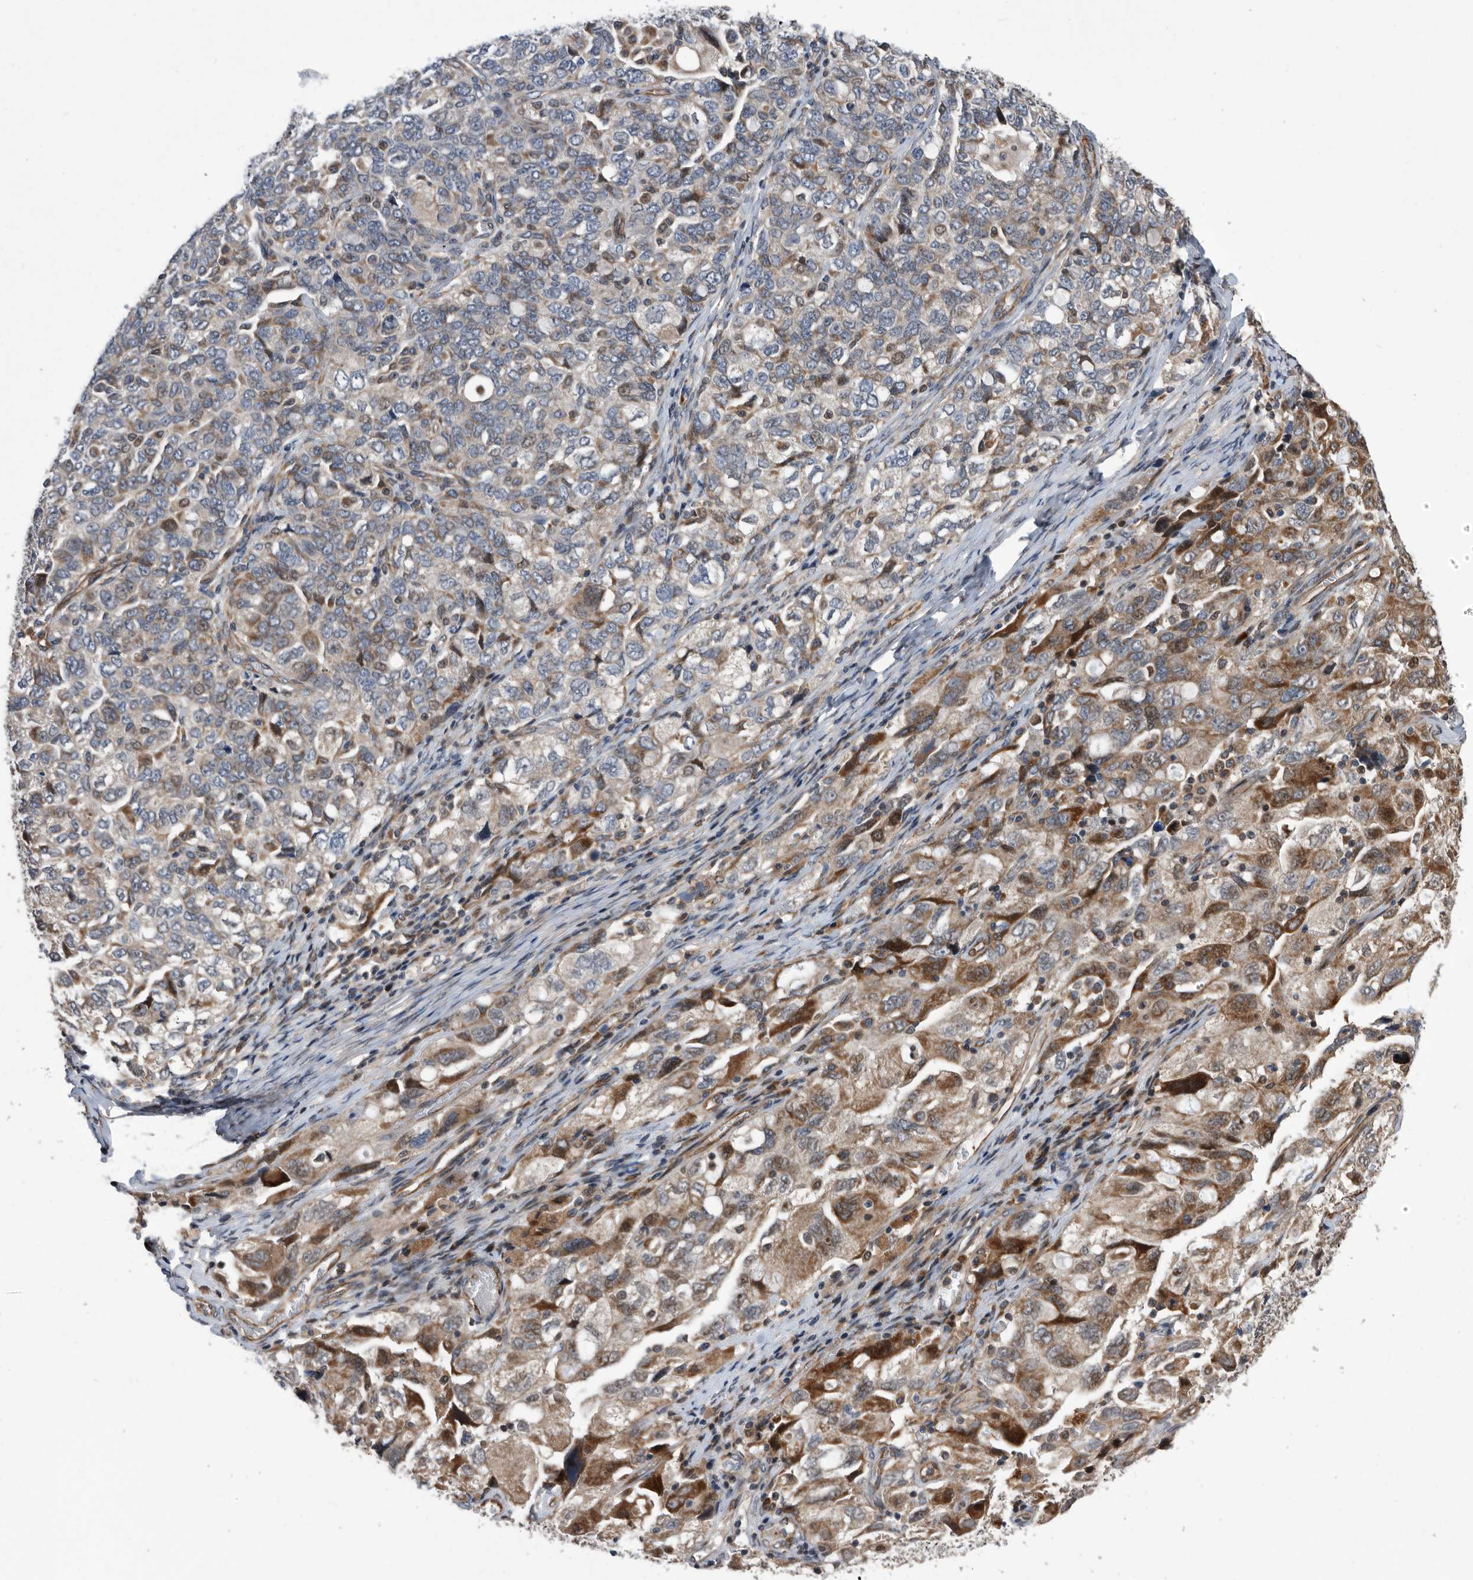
{"staining": {"intensity": "moderate", "quantity": "<25%", "location": "cytoplasmic/membranous"}, "tissue": "ovarian cancer", "cell_type": "Tumor cells", "image_type": "cancer", "snomed": [{"axis": "morphology", "description": "Carcinoma, NOS"}, {"axis": "morphology", "description": "Cystadenocarcinoma, serous, NOS"}, {"axis": "topography", "description": "Ovary"}], "caption": "DAB immunohistochemical staining of carcinoma (ovarian) exhibits moderate cytoplasmic/membranous protein positivity in approximately <25% of tumor cells.", "gene": "SERINC2", "patient": {"sex": "female", "age": 69}}